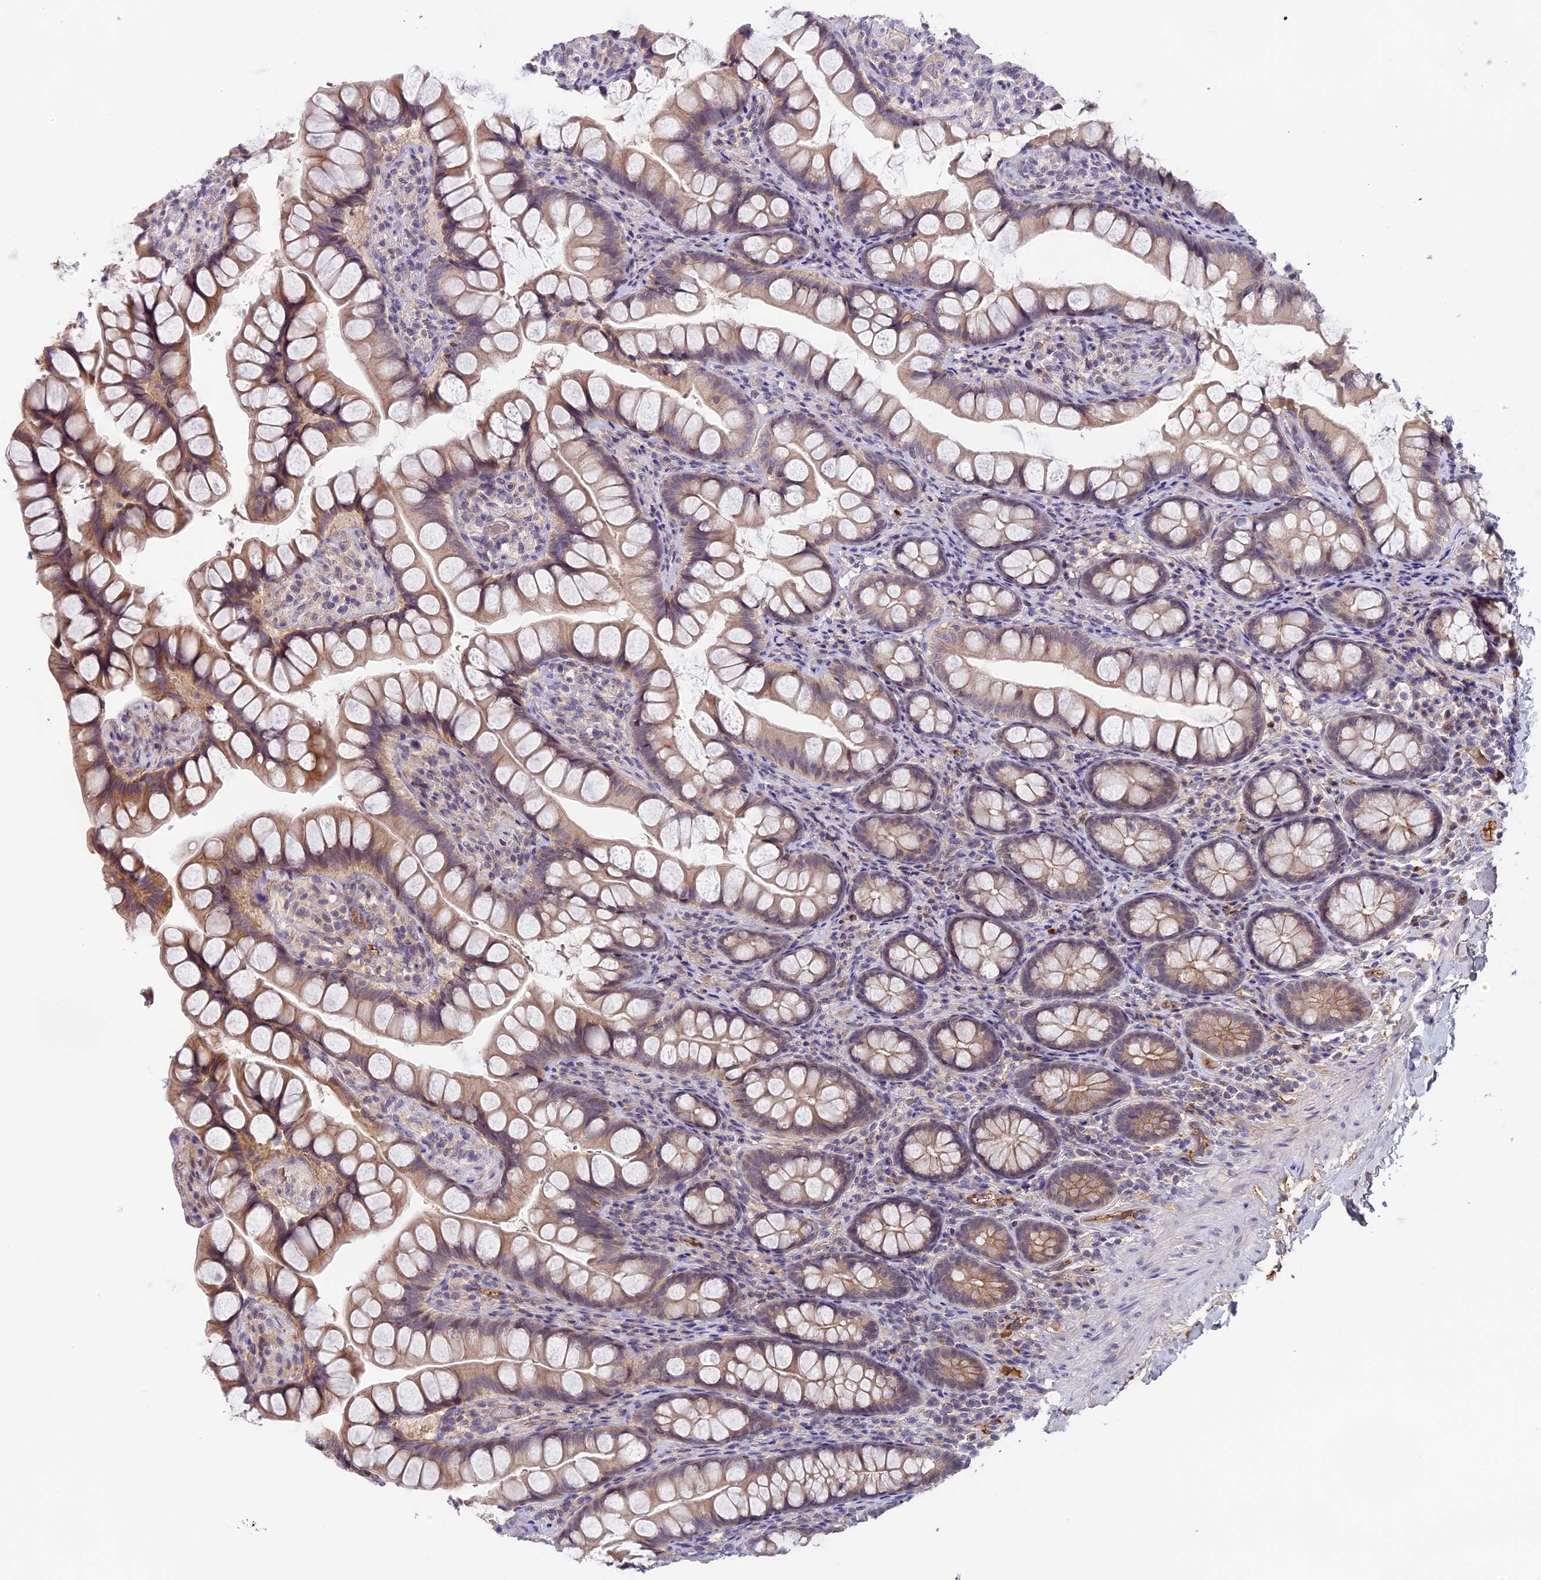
{"staining": {"intensity": "moderate", "quantity": "25%-75%", "location": "cytoplasmic/membranous"}, "tissue": "small intestine", "cell_type": "Glandular cells", "image_type": "normal", "snomed": [{"axis": "morphology", "description": "Normal tissue, NOS"}, {"axis": "topography", "description": "Small intestine"}], "caption": "The photomicrograph demonstrates staining of unremarkable small intestine, revealing moderate cytoplasmic/membranous protein positivity (brown color) within glandular cells.", "gene": "ADGRD1", "patient": {"sex": "male", "age": 70}}